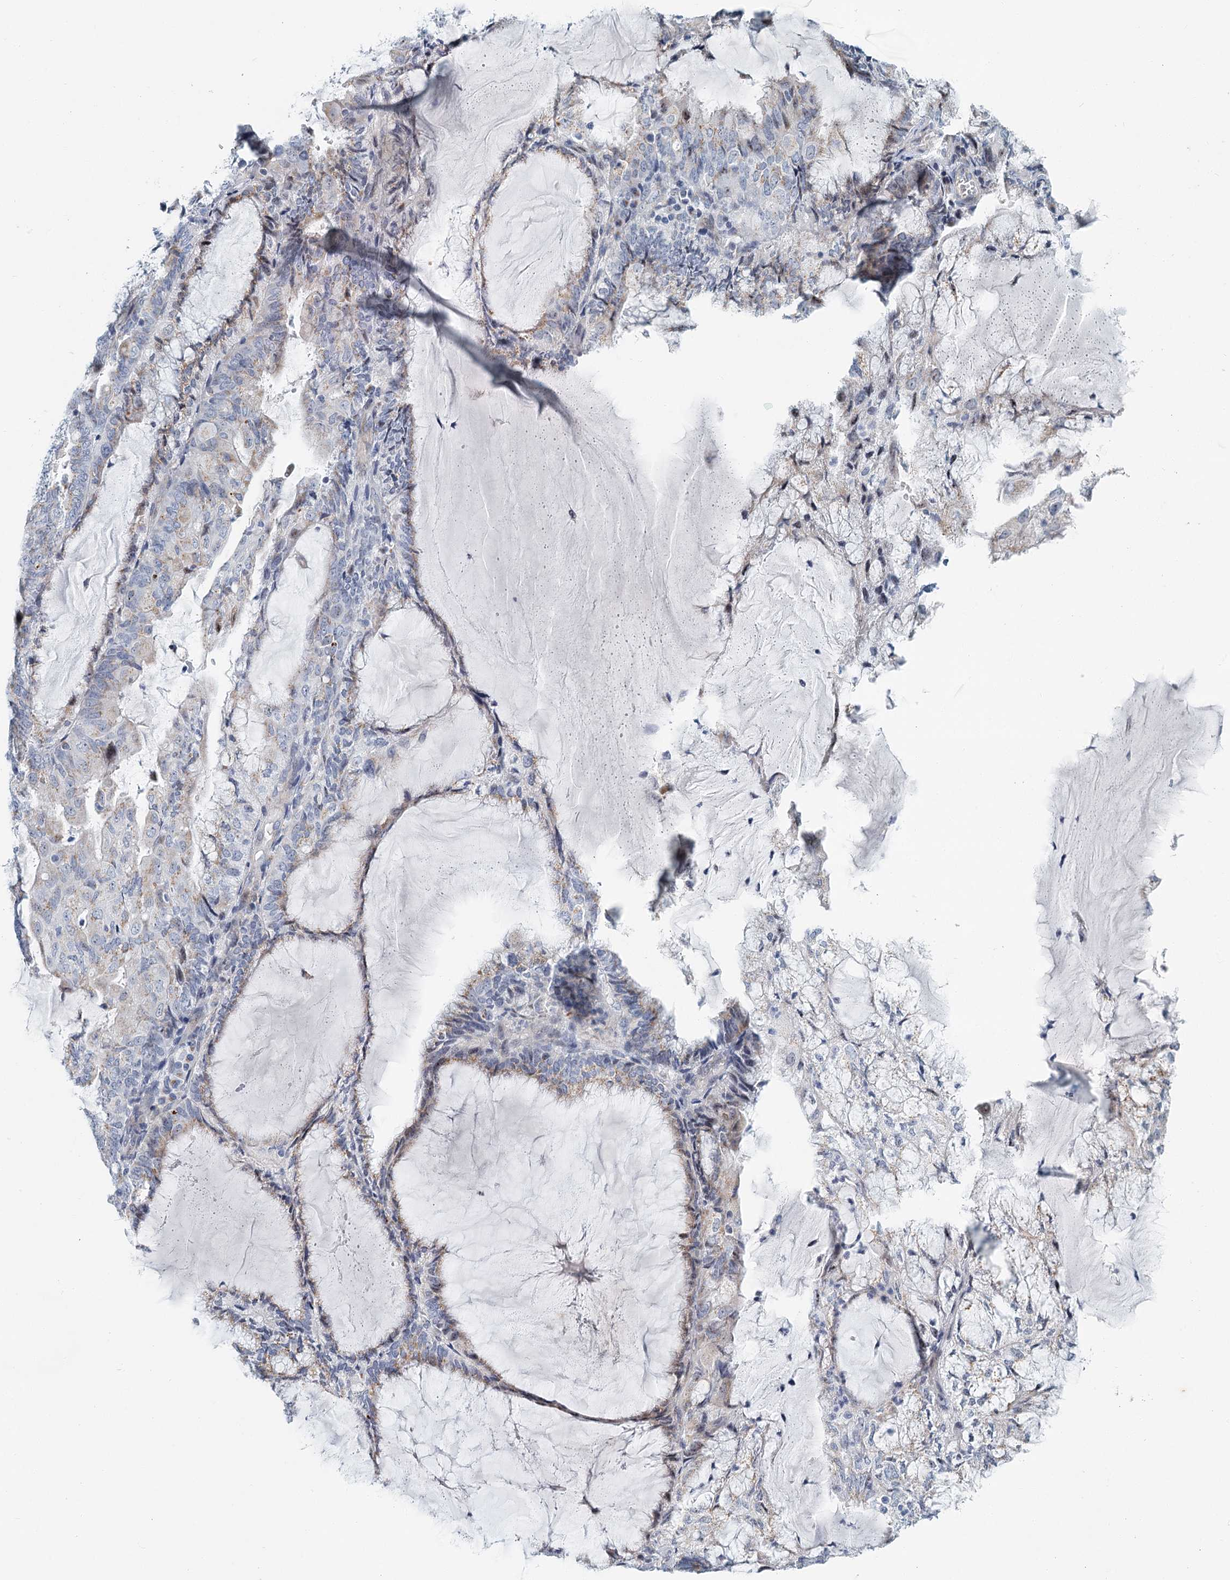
{"staining": {"intensity": "negative", "quantity": "none", "location": "none"}, "tissue": "endometrial cancer", "cell_type": "Tumor cells", "image_type": "cancer", "snomed": [{"axis": "morphology", "description": "Adenocarcinoma, NOS"}, {"axis": "topography", "description": "Endometrium"}], "caption": "Protein analysis of endometrial cancer (adenocarcinoma) shows no significant positivity in tumor cells.", "gene": "ZNF527", "patient": {"sex": "female", "age": 81}}